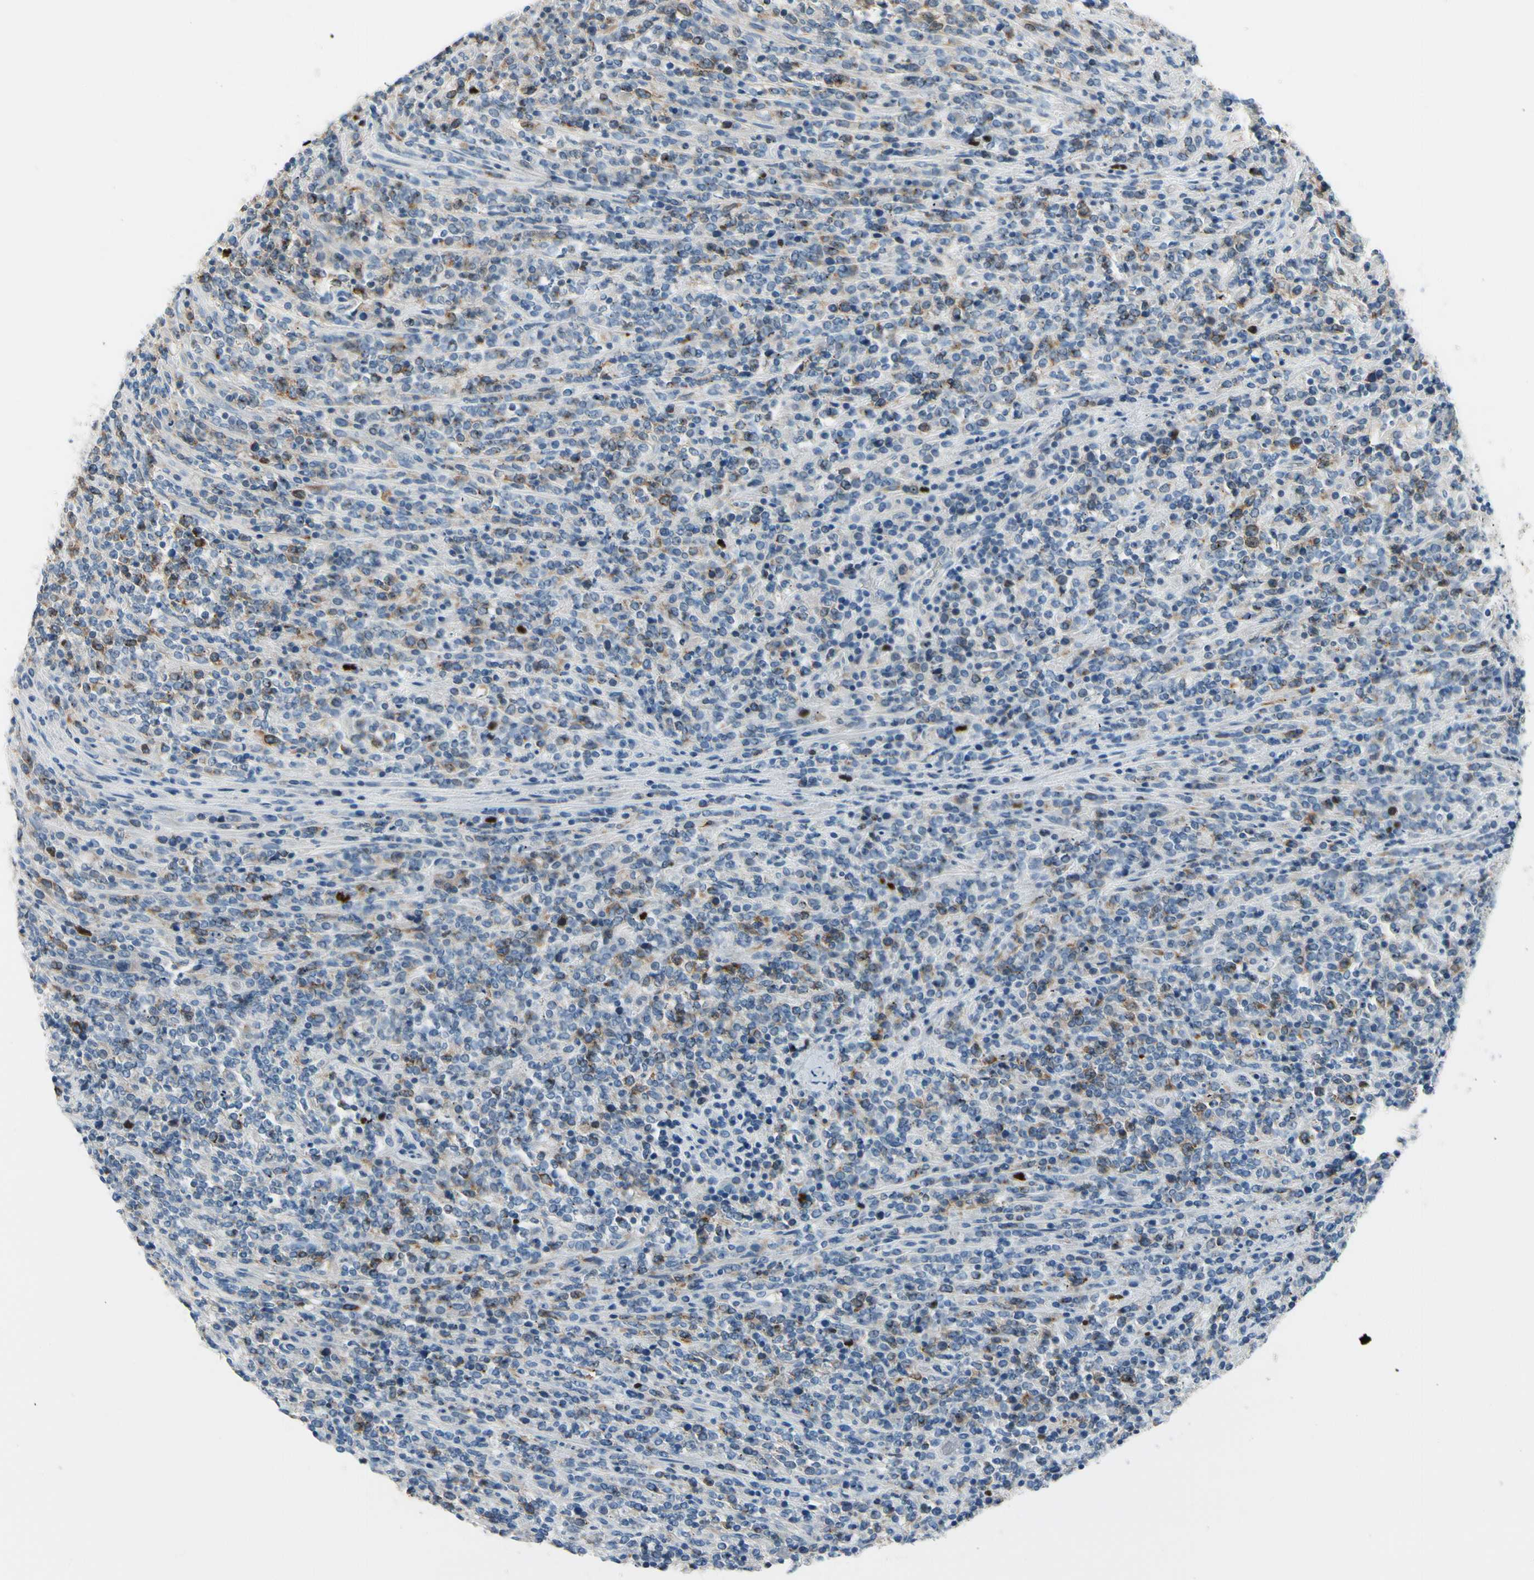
{"staining": {"intensity": "moderate", "quantity": "<25%", "location": "cytoplasmic/membranous"}, "tissue": "lymphoma", "cell_type": "Tumor cells", "image_type": "cancer", "snomed": [{"axis": "morphology", "description": "Malignant lymphoma, non-Hodgkin's type, High grade"}, {"axis": "topography", "description": "Soft tissue"}], "caption": "A brown stain highlights moderate cytoplasmic/membranous expression of a protein in human lymphoma tumor cells.", "gene": "CKAP2", "patient": {"sex": "male", "age": 18}}